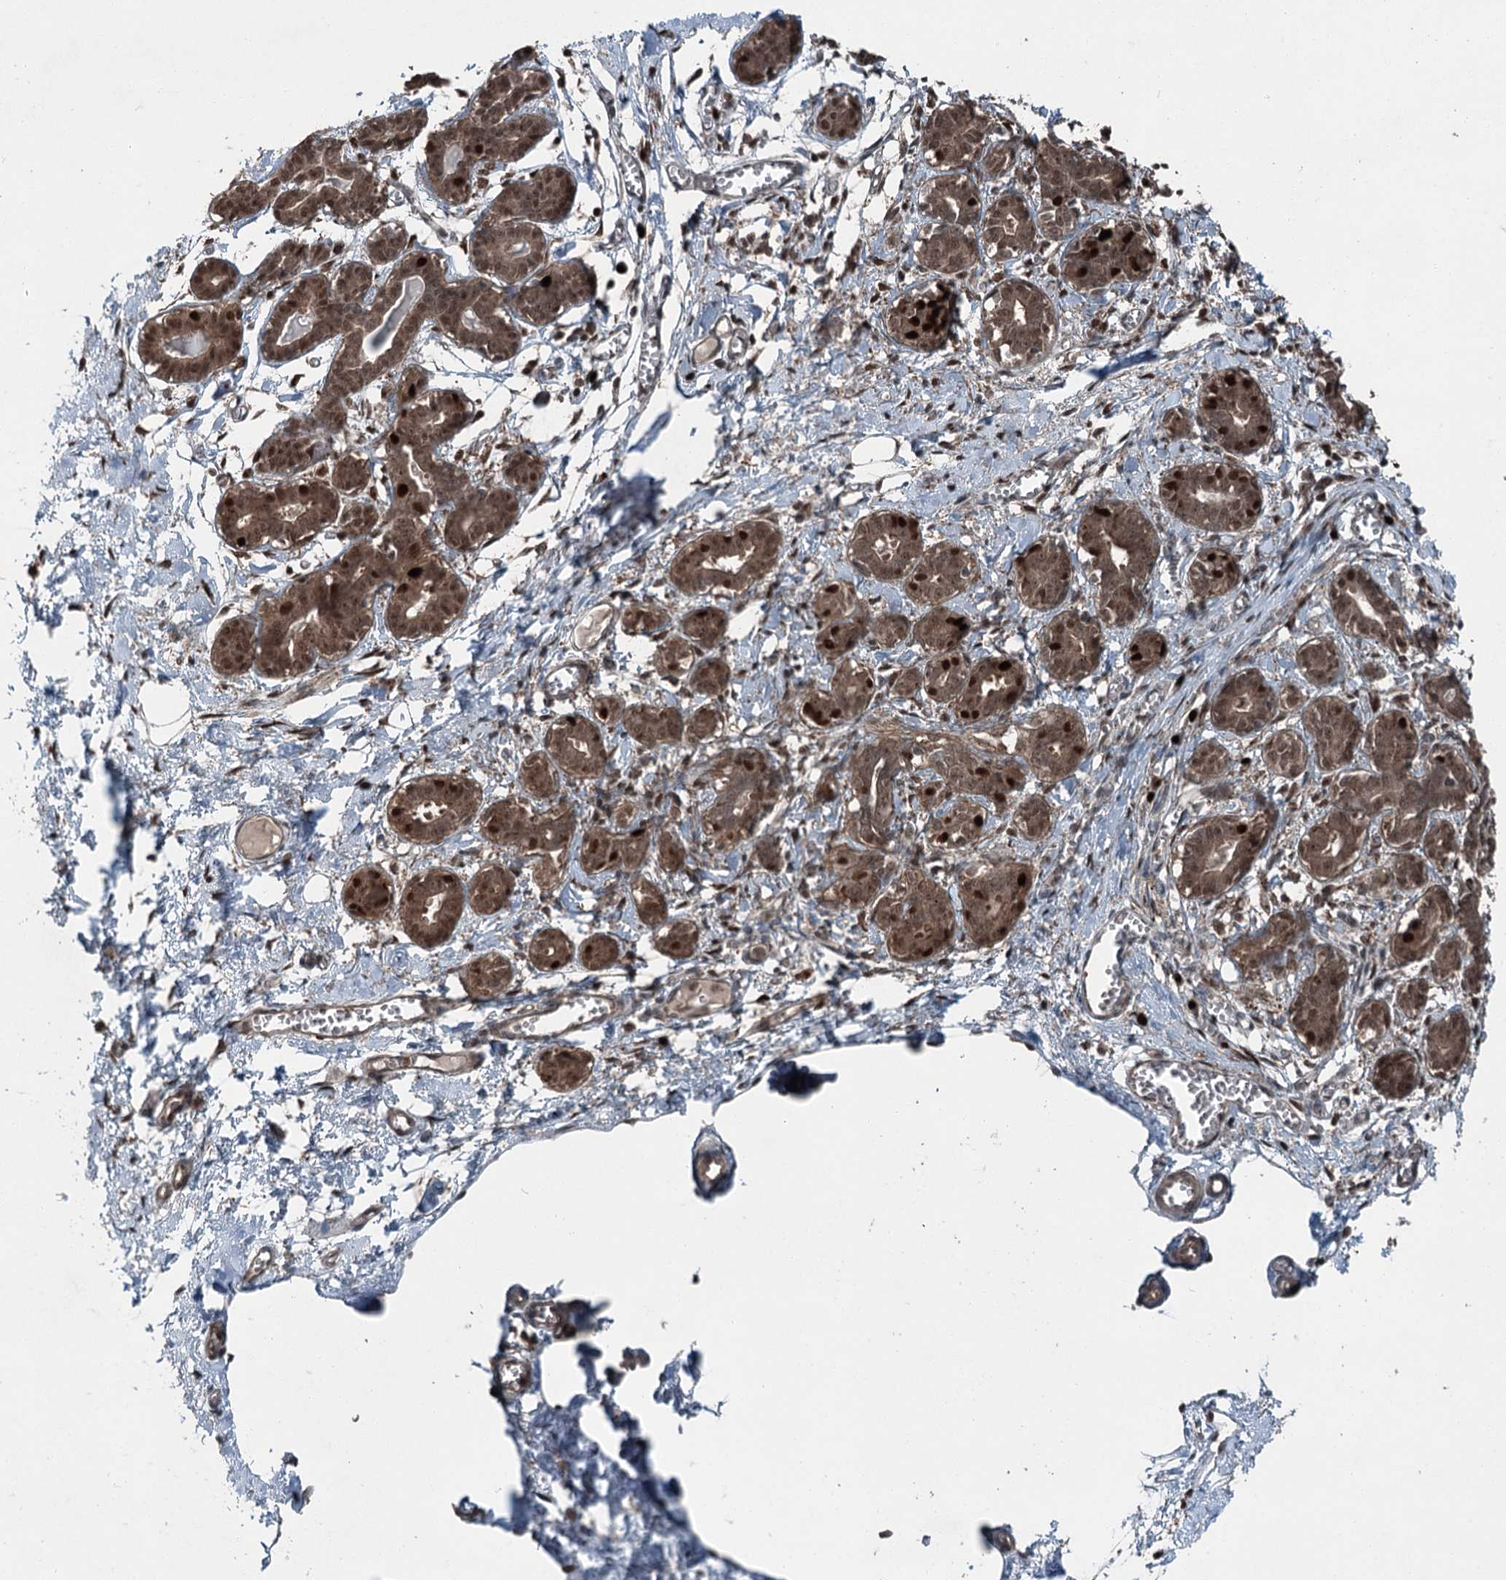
{"staining": {"intensity": "strong", "quantity": ">75%", "location": "nuclear"}, "tissue": "breast", "cell_type": "Adipocytes", "image_type": "normal", "snomed": [{"axis": "morphology", "description": "Normal tissue, NOS"}, {"axis": "topography", "description": "Breast"}], "caption": "Normal breast reveals strong nuclear positivity in approximately >75% of adipocytes (brown staining indicates protein expression, while blue staining denotes nuclei)..", "gene": "BORCS7", "patient": {"sex": "female", "age": 27}}